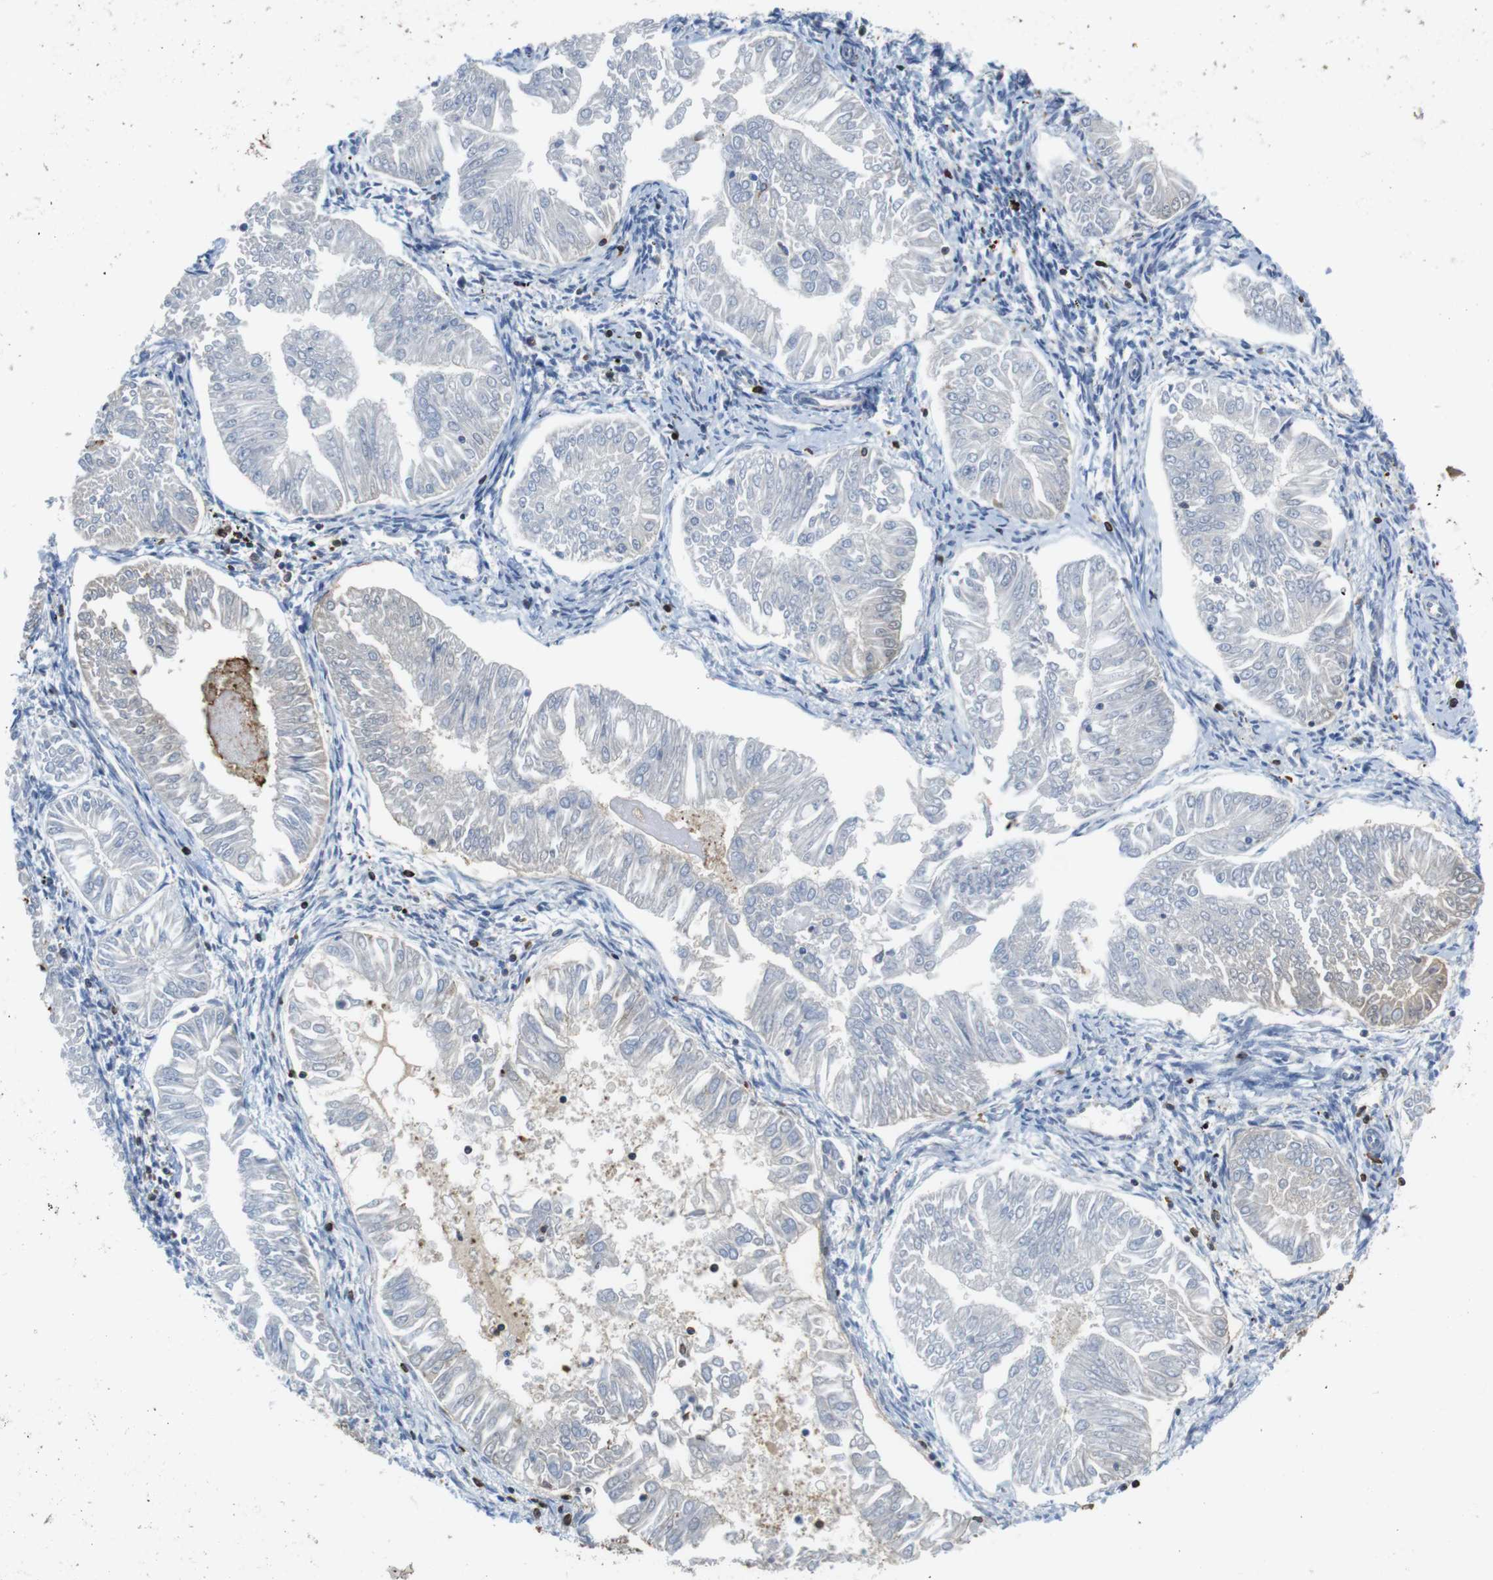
{"staining": {"intensity": "negative", "quantity": "none", "location": "none"}, "tissue": "endometrial cancer", "cell_type": "Tumor cells", "image_type": "cancer", "snomed": [{"axis": "morphology", "description": "Adenocarcinoma, NOS"}, {"axis": "topography", "description": "Endometrium"}], "caption": "There is no significant positivity in tumor cells of endometrial cancer (adenocarcinoma).", "gene": "ARL6IP5", "patient": {"sex": "female", "age": 53}}